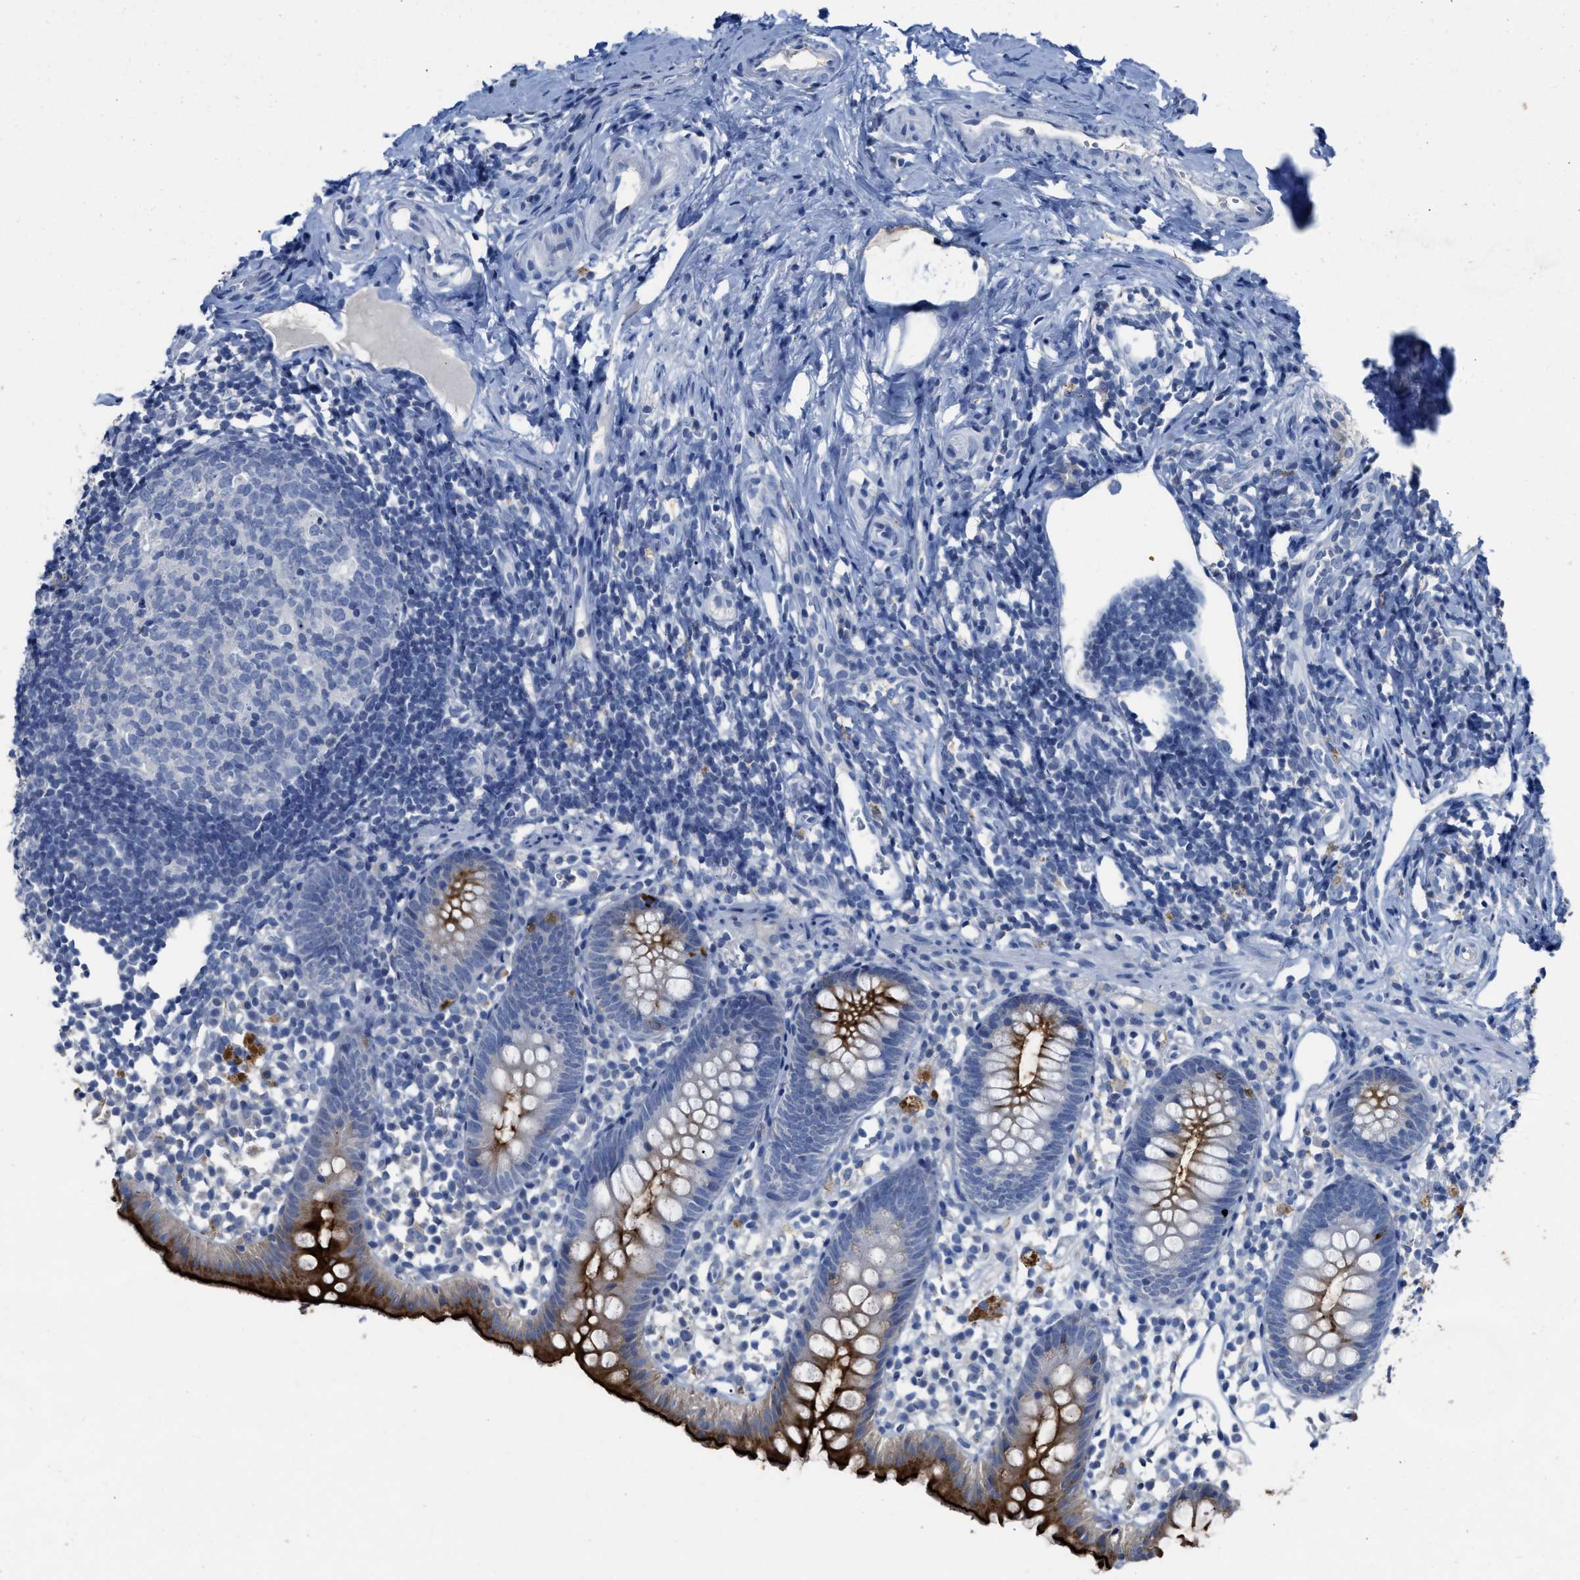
{"staining": {"intensity": "strong", "quantity": "25%-75%", "location": "cytoplasmic/membranous"}, "tissue": "appendix", "cell_type": "Glandular cells", "image_type": "normal", "snomed": [{"axis": "morphology", "description": "Normal tissue, NOS"}, {"axis": "topography", "description": "Appendix"}], "caption": "The immunohistochemical stain shows strong cytoplasmic/membranous expression in glandular cells of unremarkable appendix.", "gene": "CEACAM5", "patient": {"sex": "female", "age": 20}}